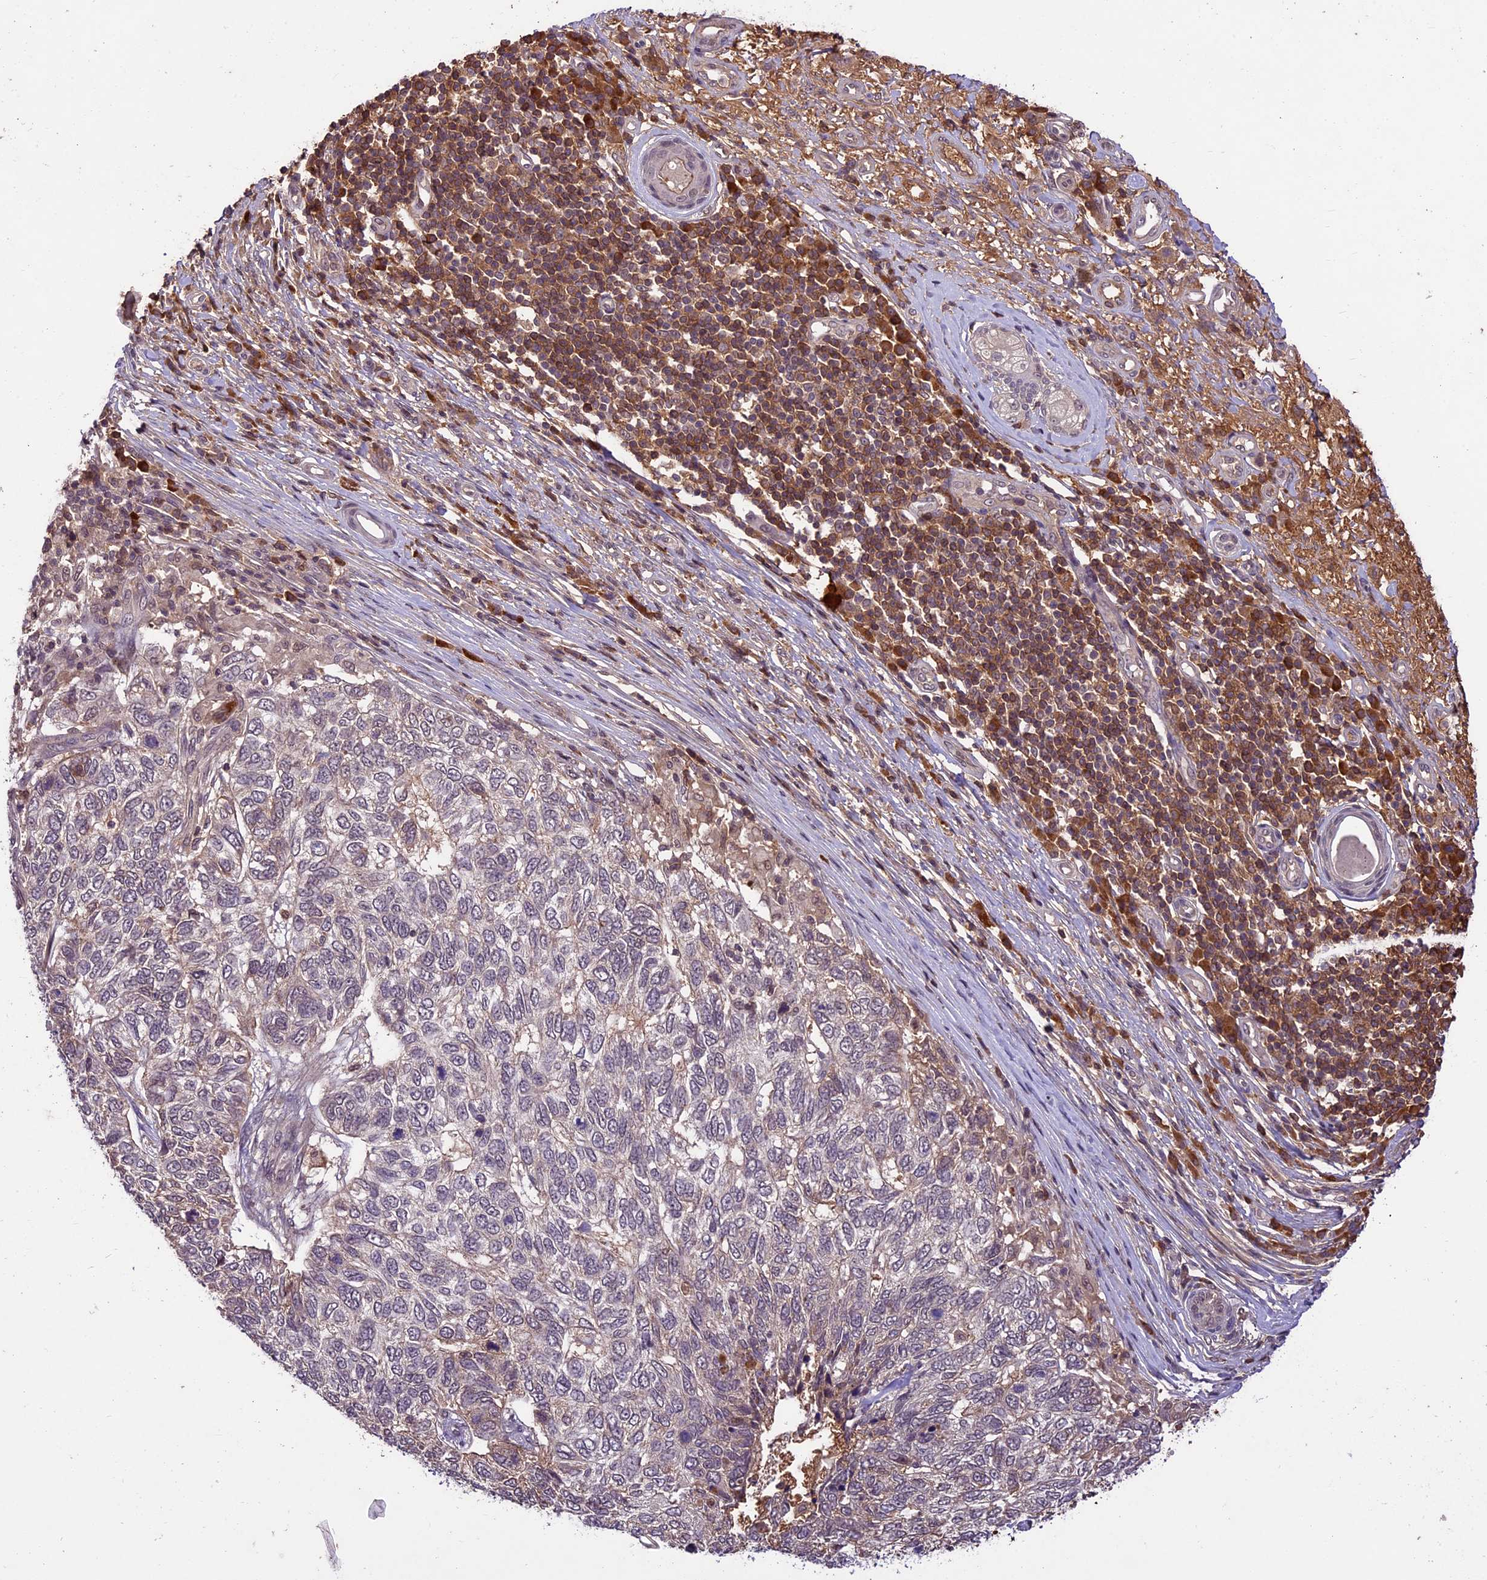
{"staining": {"intensity": "weak", "quantity": "<25%", "location": "cytoplasmic/membranous"}, "tissue": "skin cancer", "cell_type": "Tumor cells", "image_type": "cancer", "snomed": [{"axis": "morphology", "description": "Basal cell carcinoma"}, {"axis": "topography", "description": "Skin"}], "caption": "An IHC photomicrograph of skin basal cell carcinoma is shown. There is no staining in tumor cells of skin basal cell carcinoma.", "gene": "ATP10A", "patient": {"sex": "female", "age": 65}}